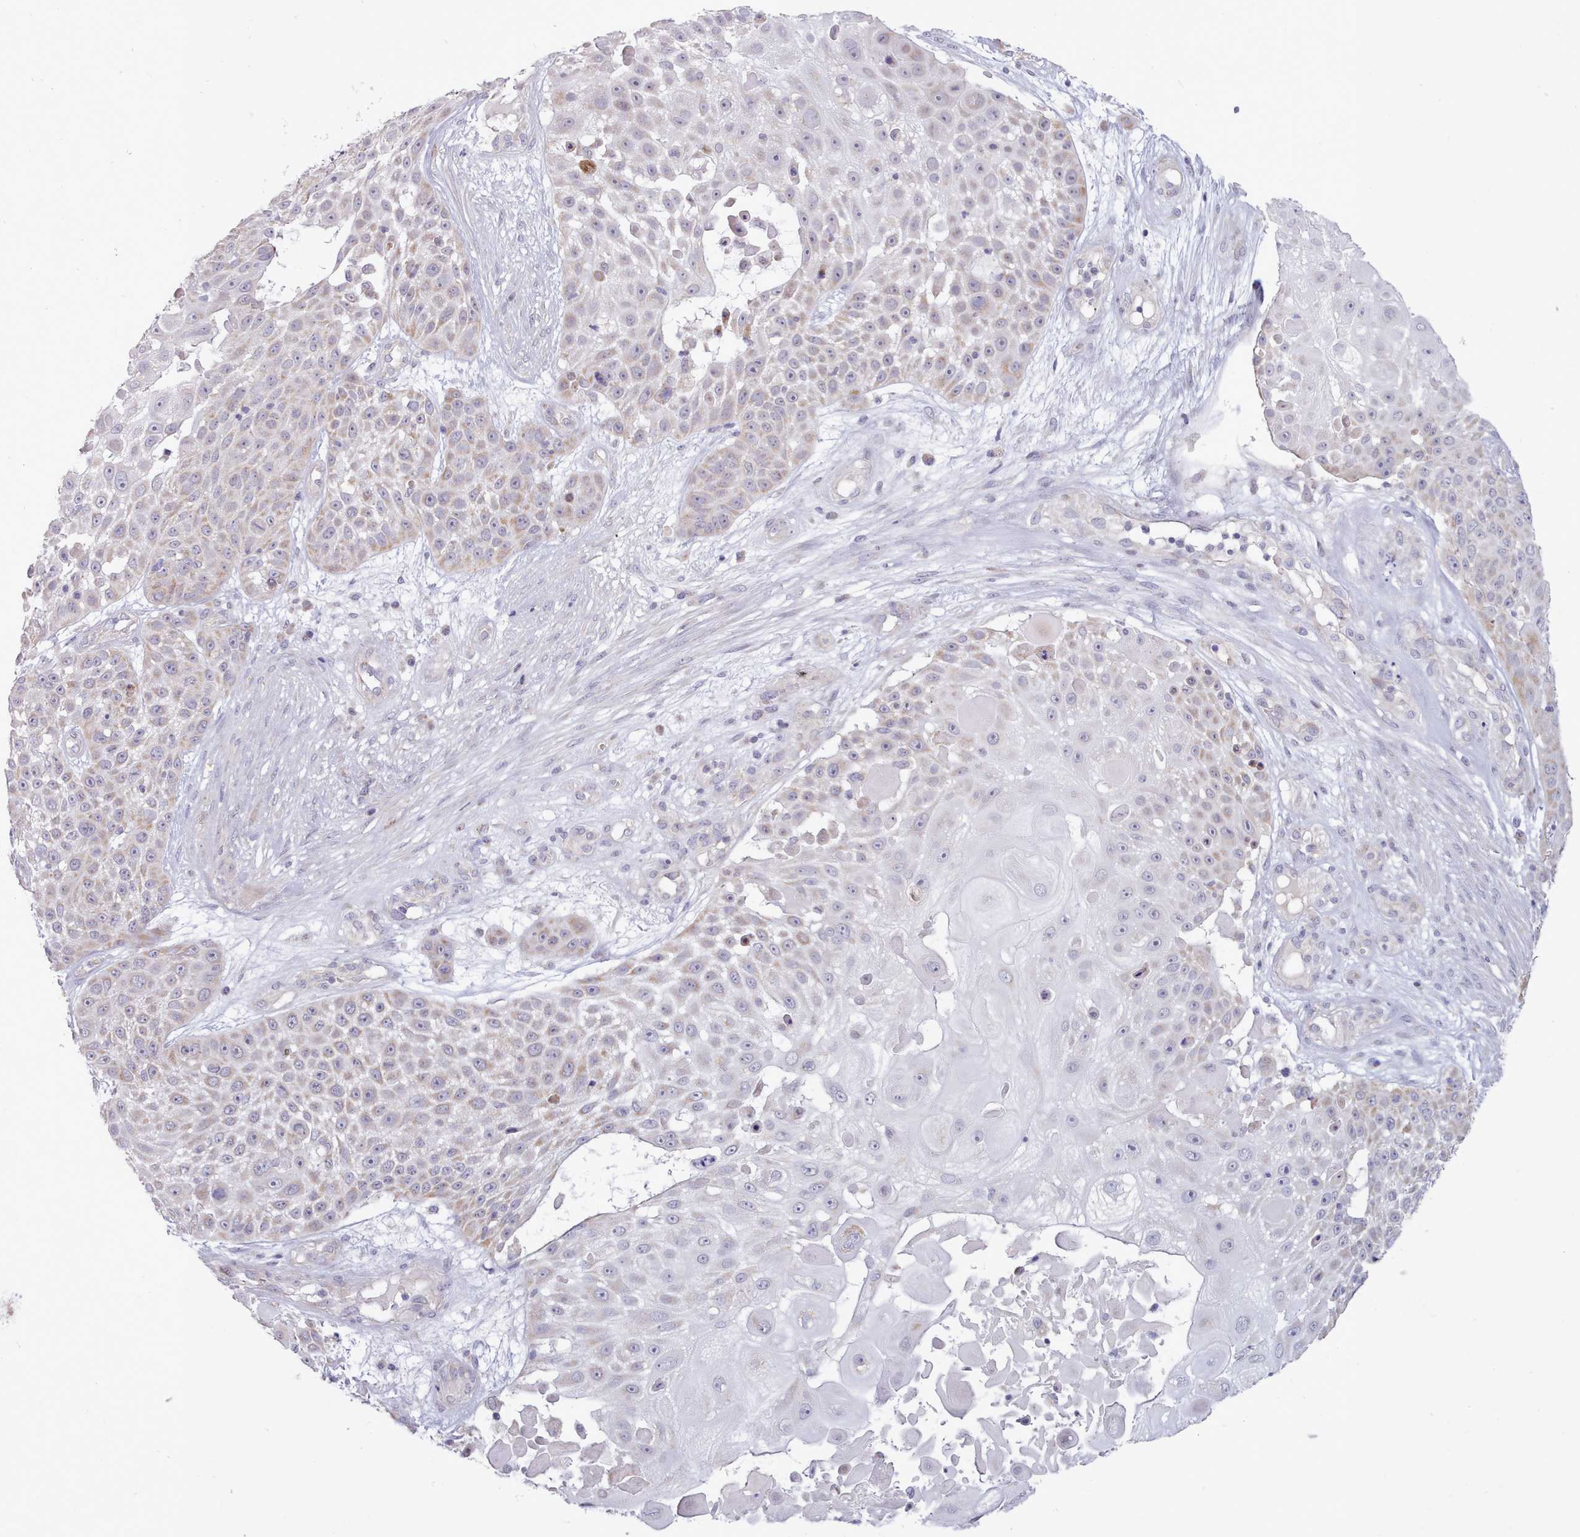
{"staining": {"intensity": "weak", "quantity": "25%-75%", "location": "cytoplasmic/membranous"}, "tissue": "skin cancer", "cell_type": "Tumor cells", "image_type": "cancer", "snomed": [{"axis": "morphology", "description": "Squamous cell carcinoma, NOS"}, {"axis": "topography", "description": "Skin"}], "caption": "Immunohistochemical staining of human skin cancer demonstrates low levels of weak cytoplasmic/membranous protein expression in approximately 25%-75% of tumor cells. Ihc stains the protein in brown and the nuclei are stained blue.", "gene": "MRPL21", "patient": {"sex": "female", "age": 86}}